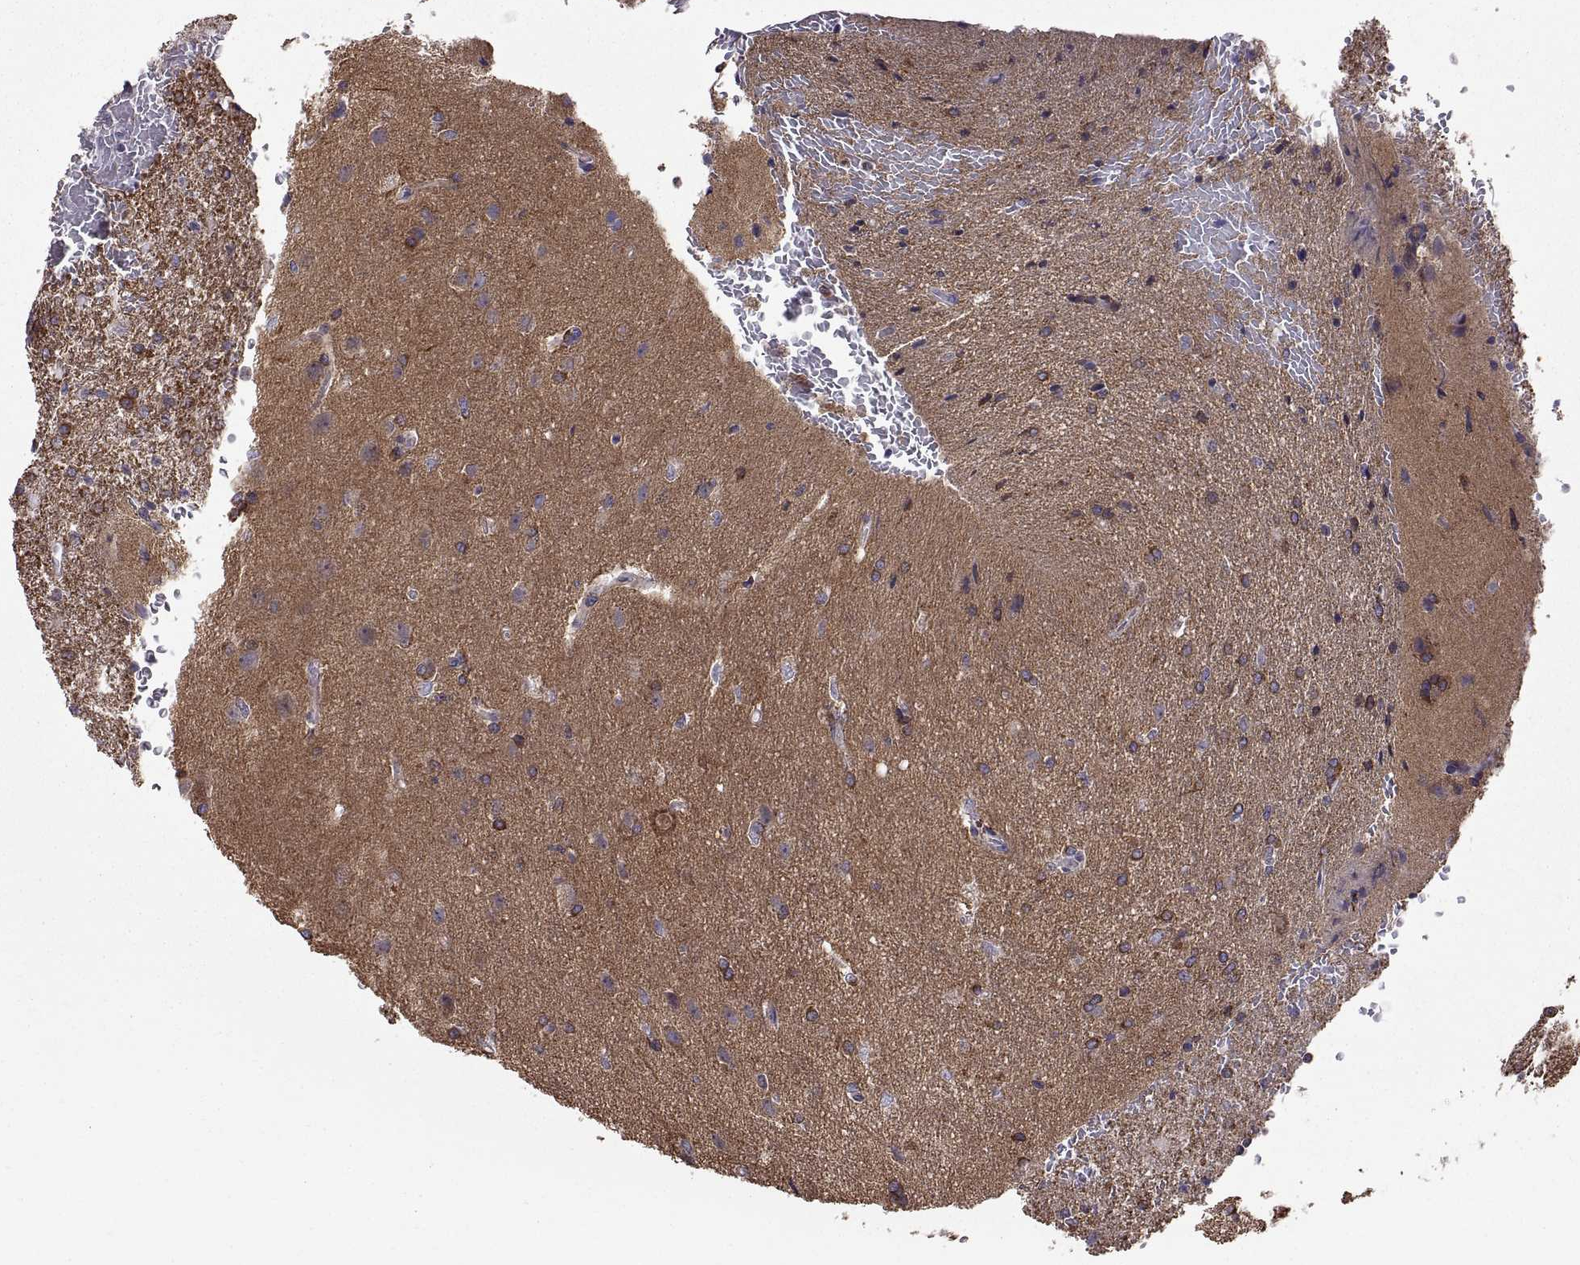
{"staining": {"intensity": "strong", "quantity": "<25%", "location": "cytoplasmic/membranous"}, "tissue": "glioma", "cell_type": "Tumor cells", "image_type": "cancer", "snomed": [{"axis": "morphology", "description": "Glioma, malignant, High grade"}, {"axis": "topography", "description": "Brain"}], "caption": "Glioma was stained to show a protein in brown. There is medium levels of strong cytoplasmic/membranous positivity in approximately <25% of tumor cells.", "gene": "EMILIN2", "patient": {"sex": "male", "age": 68}}